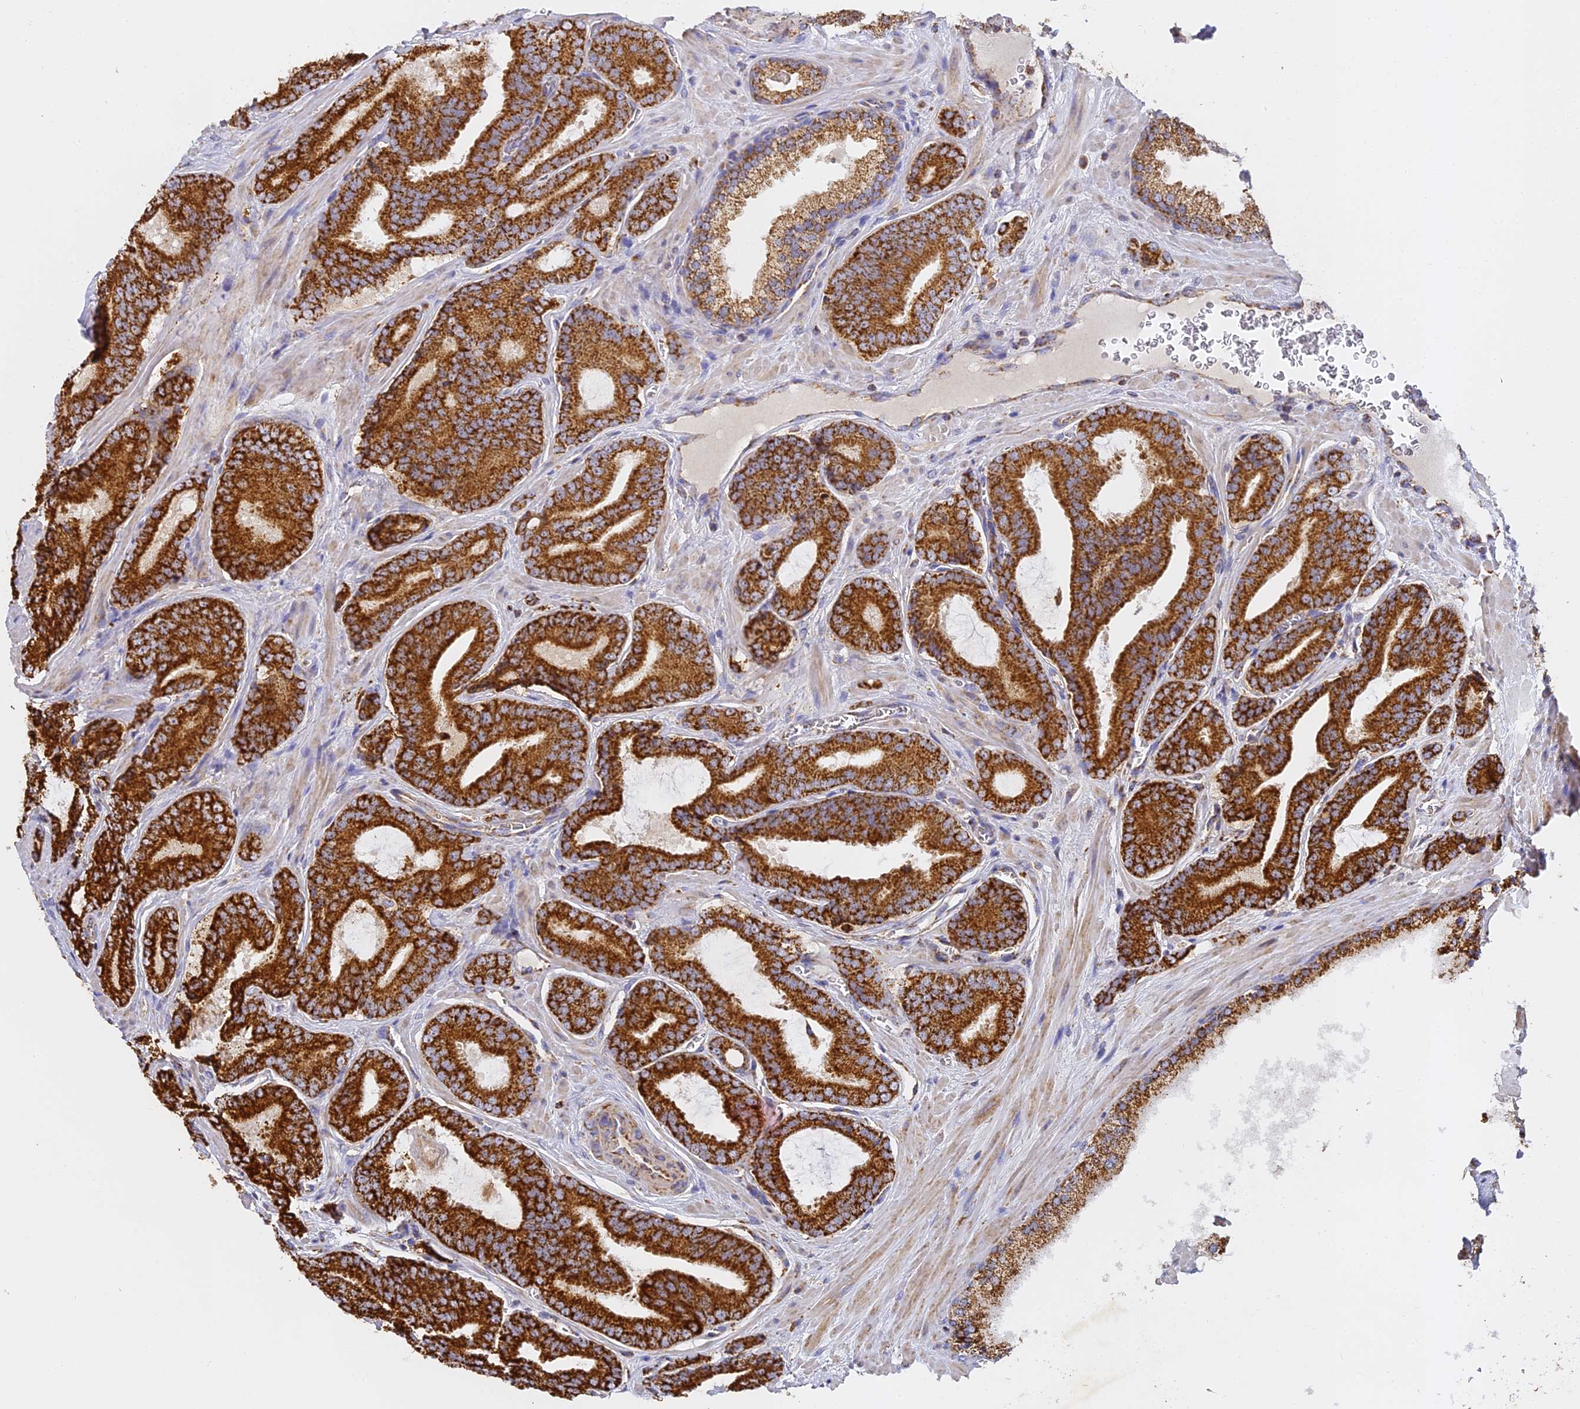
{"staining": {"intensity": "strong", "quantity": ">75%", "location": "cytoplasmic/membranous"}, "tissue": "prostate cancer", "cell_type": "Tumor cells", "image_type": "cancer", "snomed": [{"axis": "morphology", "description": "Adenocarcinoma, High grade"}, {"axis": "topography", "description": "Prostate"}], "caption": "Approximately >75% of tumor cells in prostate cancer (adenocarcinoma (high-grade)) show strong cytoplasmic/membranous protein positivity as visualized by brown immunohistochemical staining.", "gene": "DONSON", "patient": {"sex": "male", "age": 66}}